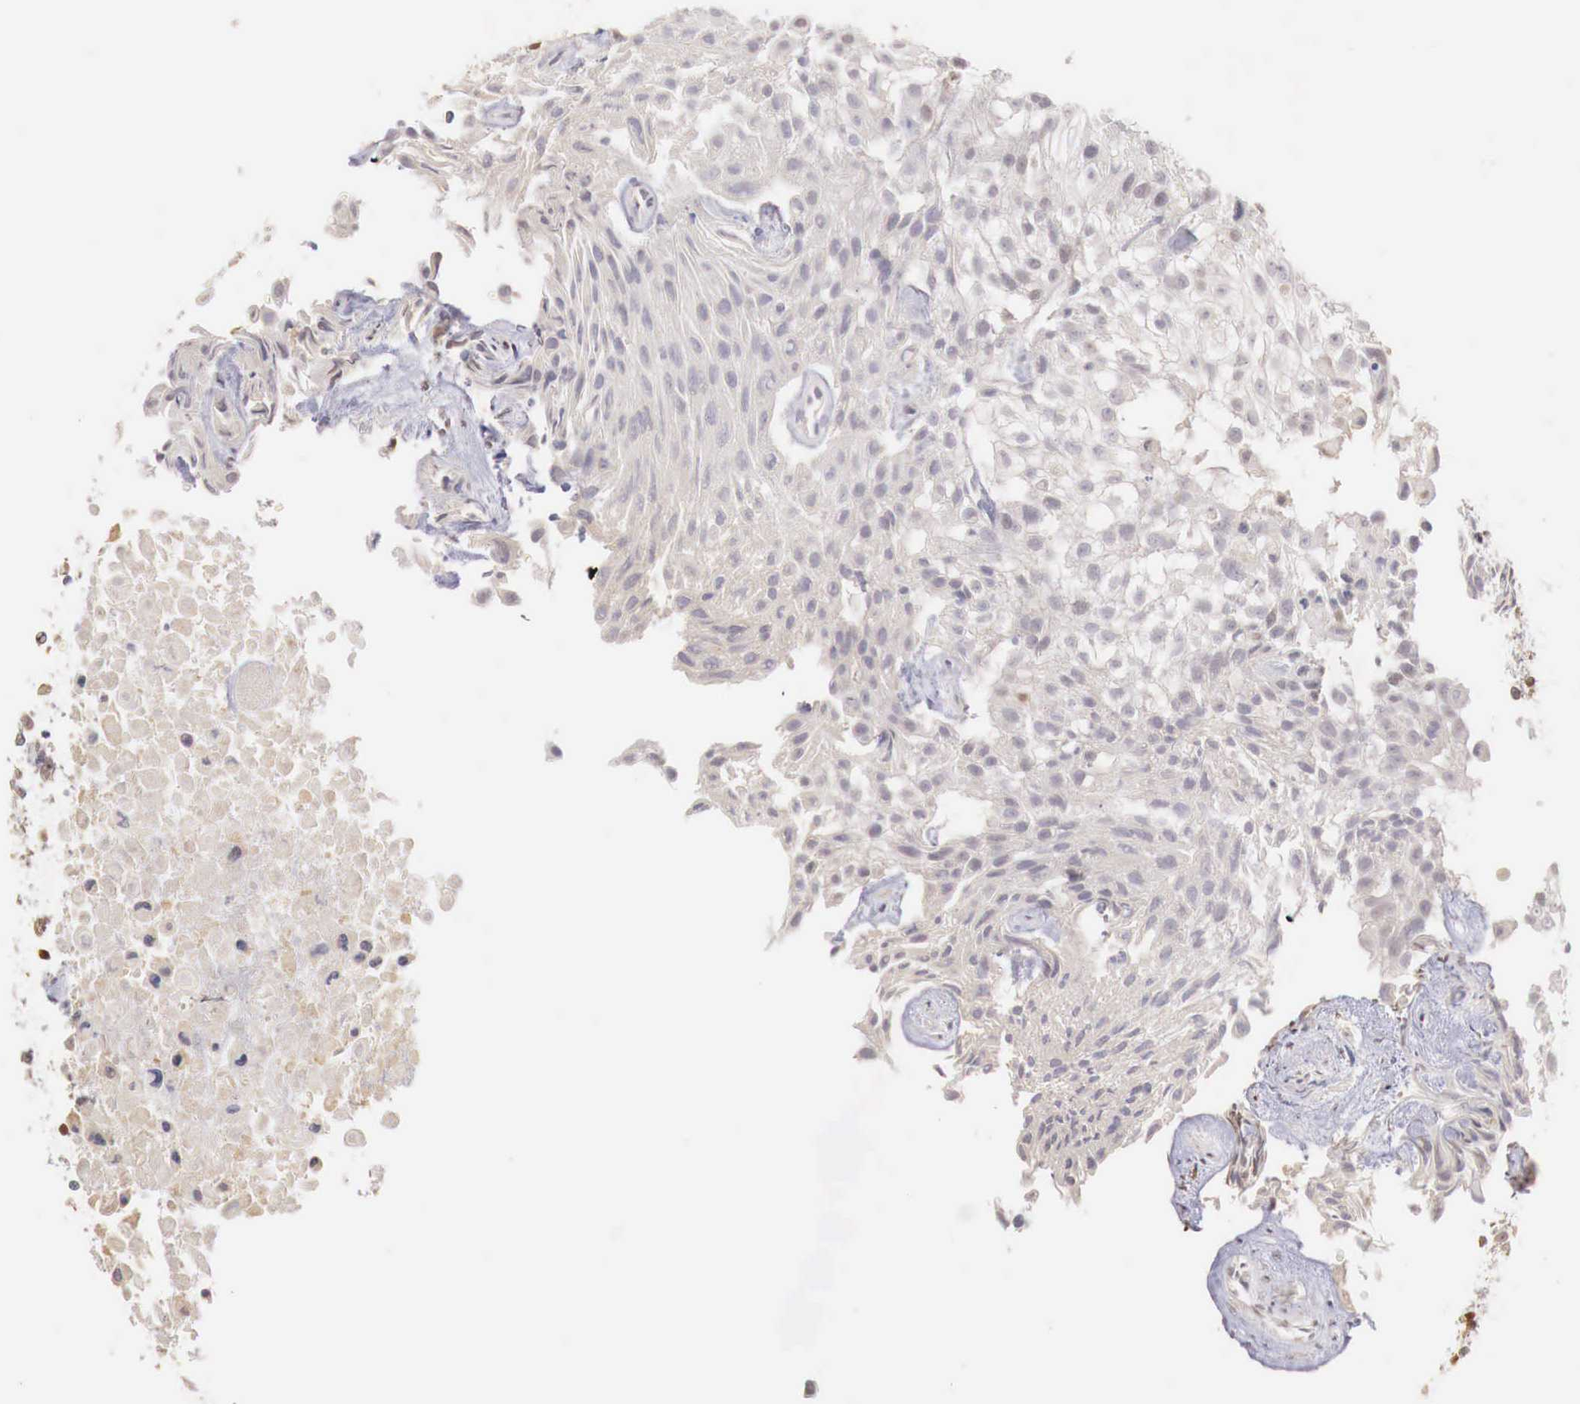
{"staining": {"intensity": "weak", "quantity": ">75%", "location": "cytoplasmic/membranous"}, "tissue": "urothelial cancer", "cell_type": "Tumor cells", "image_type": "cancer", "snomed": [{"axis": "morphology", "description": "Urothelial carcinoma, High grade"}, {"axis": "topography", "description": "Urinary bladder"}], "caption": "Approximately >75% of tumor cells in urothelial carcinoma (high-grade) exhibit weak cytoplasmic/membranous protein expression as visualized by brown immunohistochemical staining.", "gene": "TBC1D9", "patient": {"sex": "male", "age": 56}}